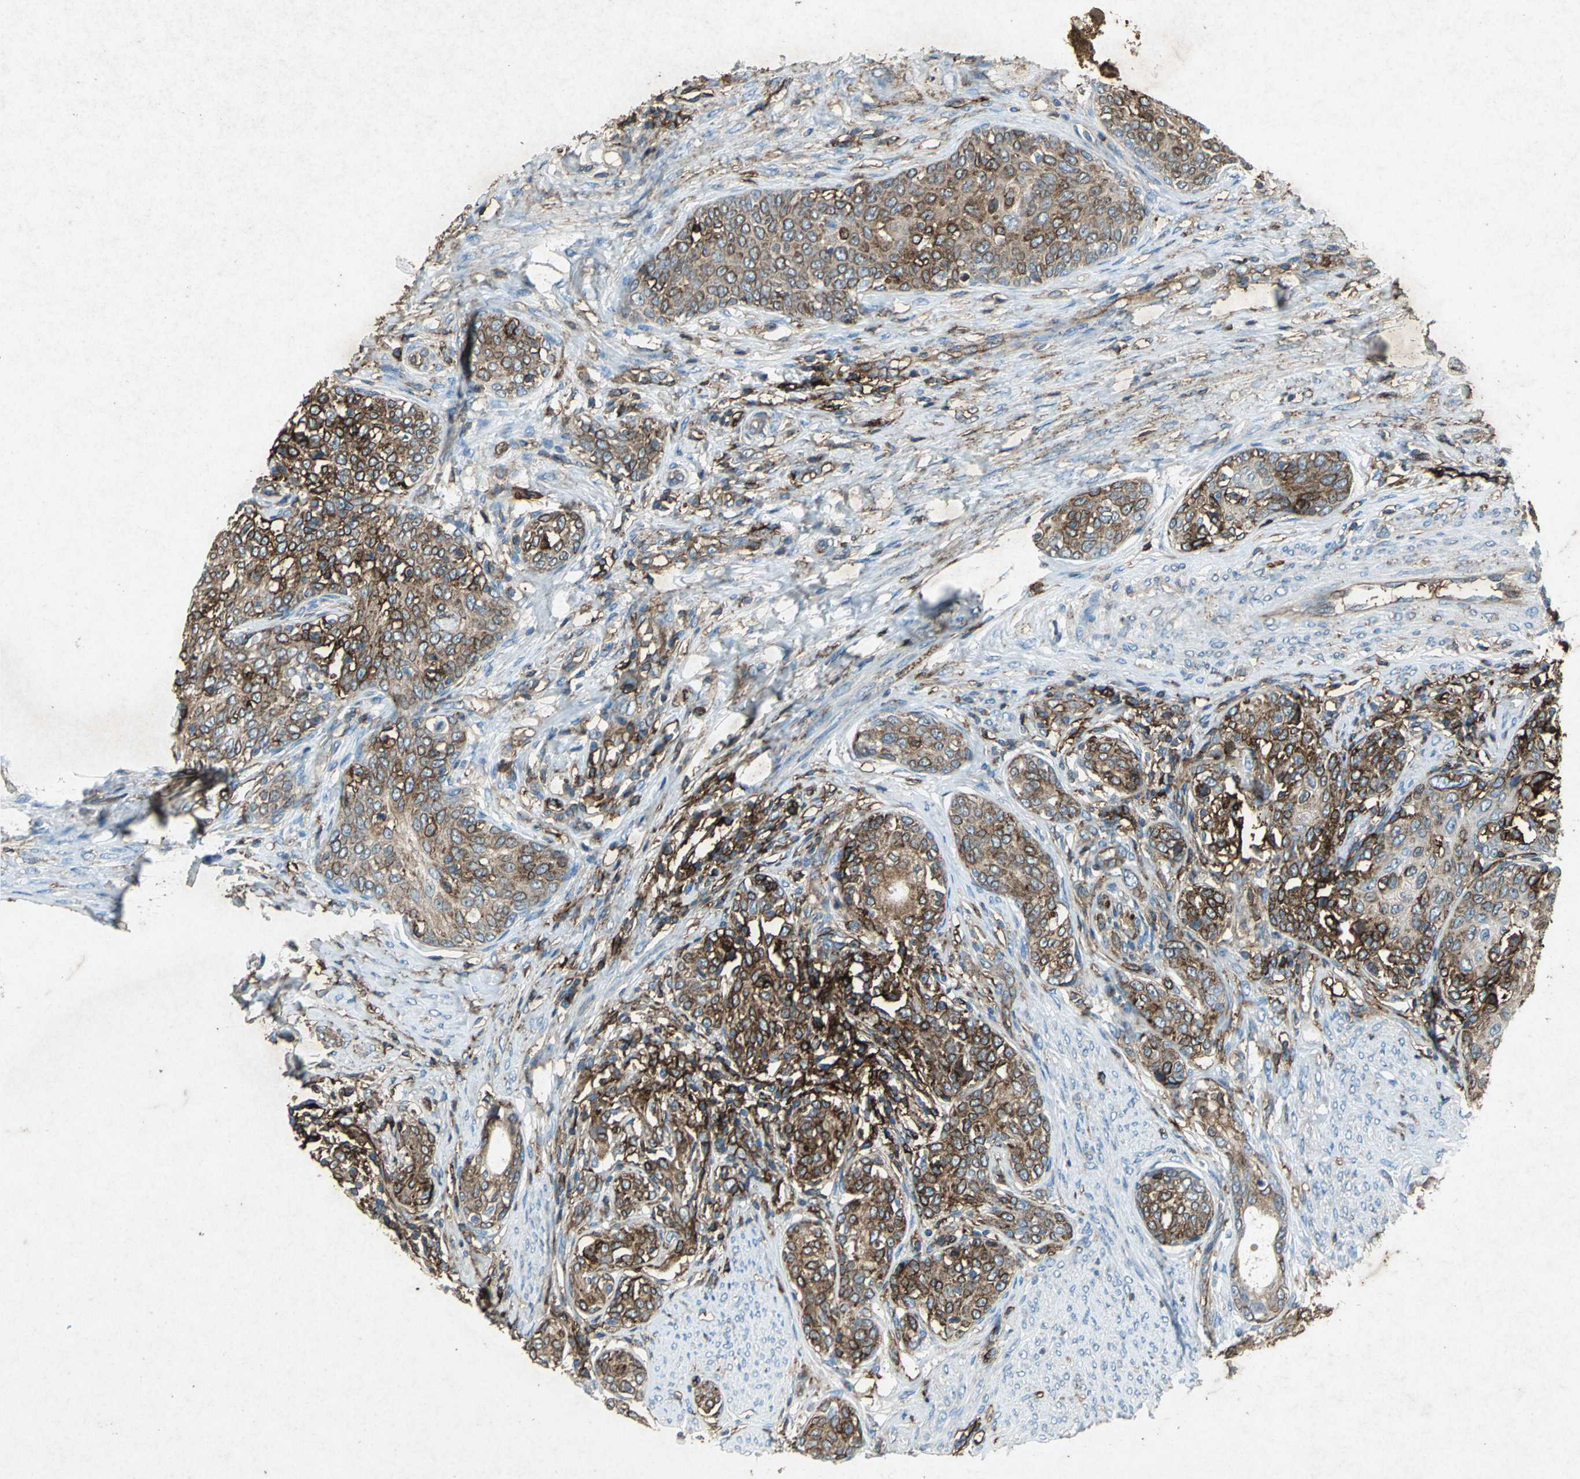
{"staining": {"intensity": "strong", "quantity": "25%-75%", "location": "cytoplasmic/membranous"}, "tissue": "cervical cancer", "cell_type": "Tumor cells", "image_type": "cancer", "snomed": [{"axis": "morphology", "description": "Squamous cell carcinoma, NOS"}, {"axis": "morphology", "description": "Adenocarcinoma, NOS"}, {"axis": "topography", "description": "Cervix"}], "caption": "Tumor cells reveal high levels of strong cytoplasmic/membranous expression in about 25%-75% of cells in cervical cancer (squamous cell carcinoma).", "gene": "CCR6", "patient": {"sex": "female", "age": 52}}